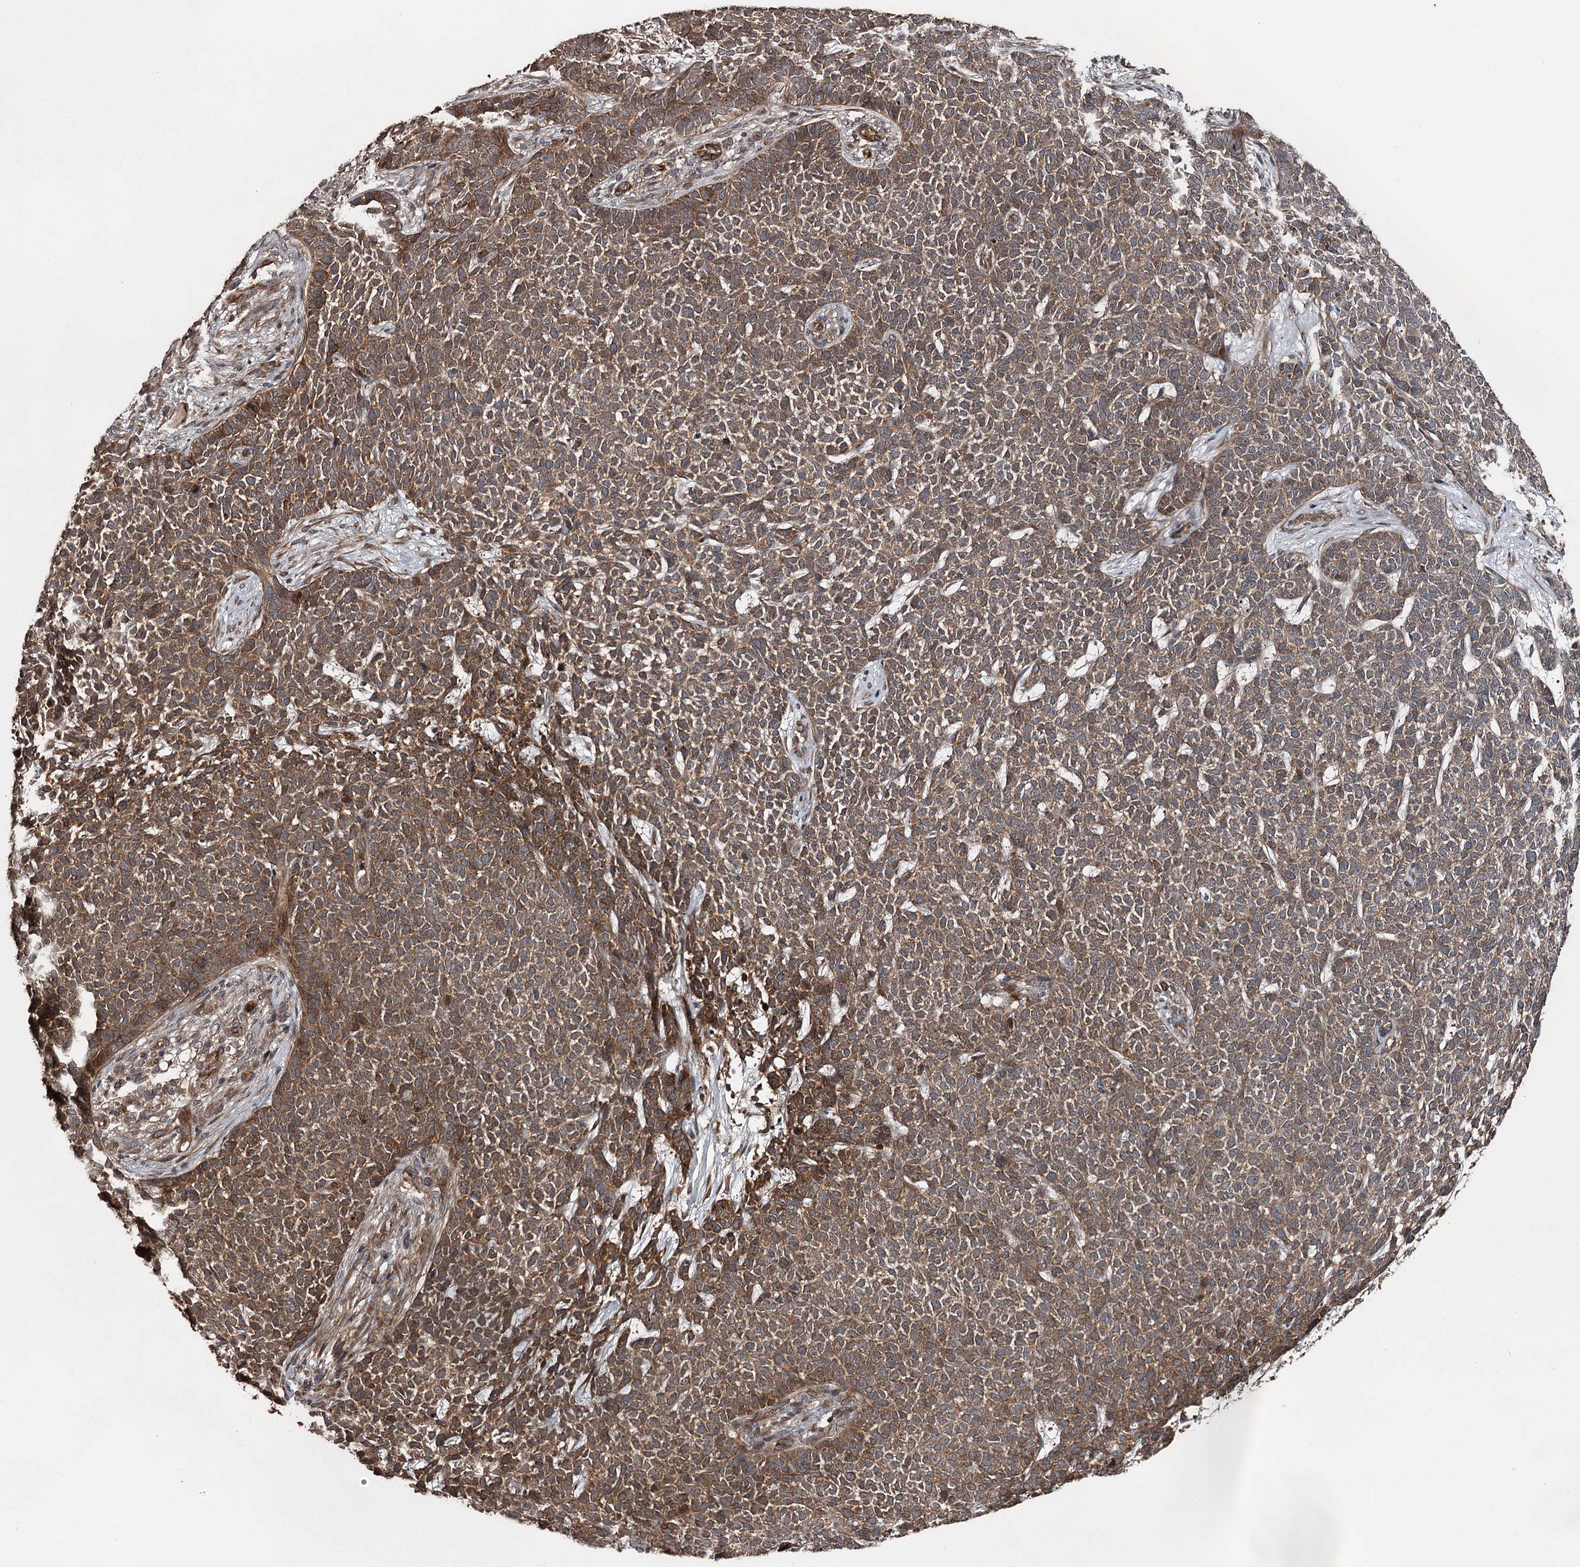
{"staining": {"intensity": "strong", "quantity": ">75%", "location": "cytoplasmic/membranous"}, "tissue": "skin cancer", "cell_type": "Tumor cells", "image_type": "cancer", "snomed": [{"axis": "morphology", "description": "Basal cell carcinoma"}, {"axis": "topography", "description": "Skin"}], "caption": "Protein expression by immunohistochemistry (IHC) reveals strong cytoplasmic/membranous expression in approximately >75% of tumor cells in skin basal cell carcinoma.", "gene": "RAB21", "patient": {"sex": "female", "age": 84}}